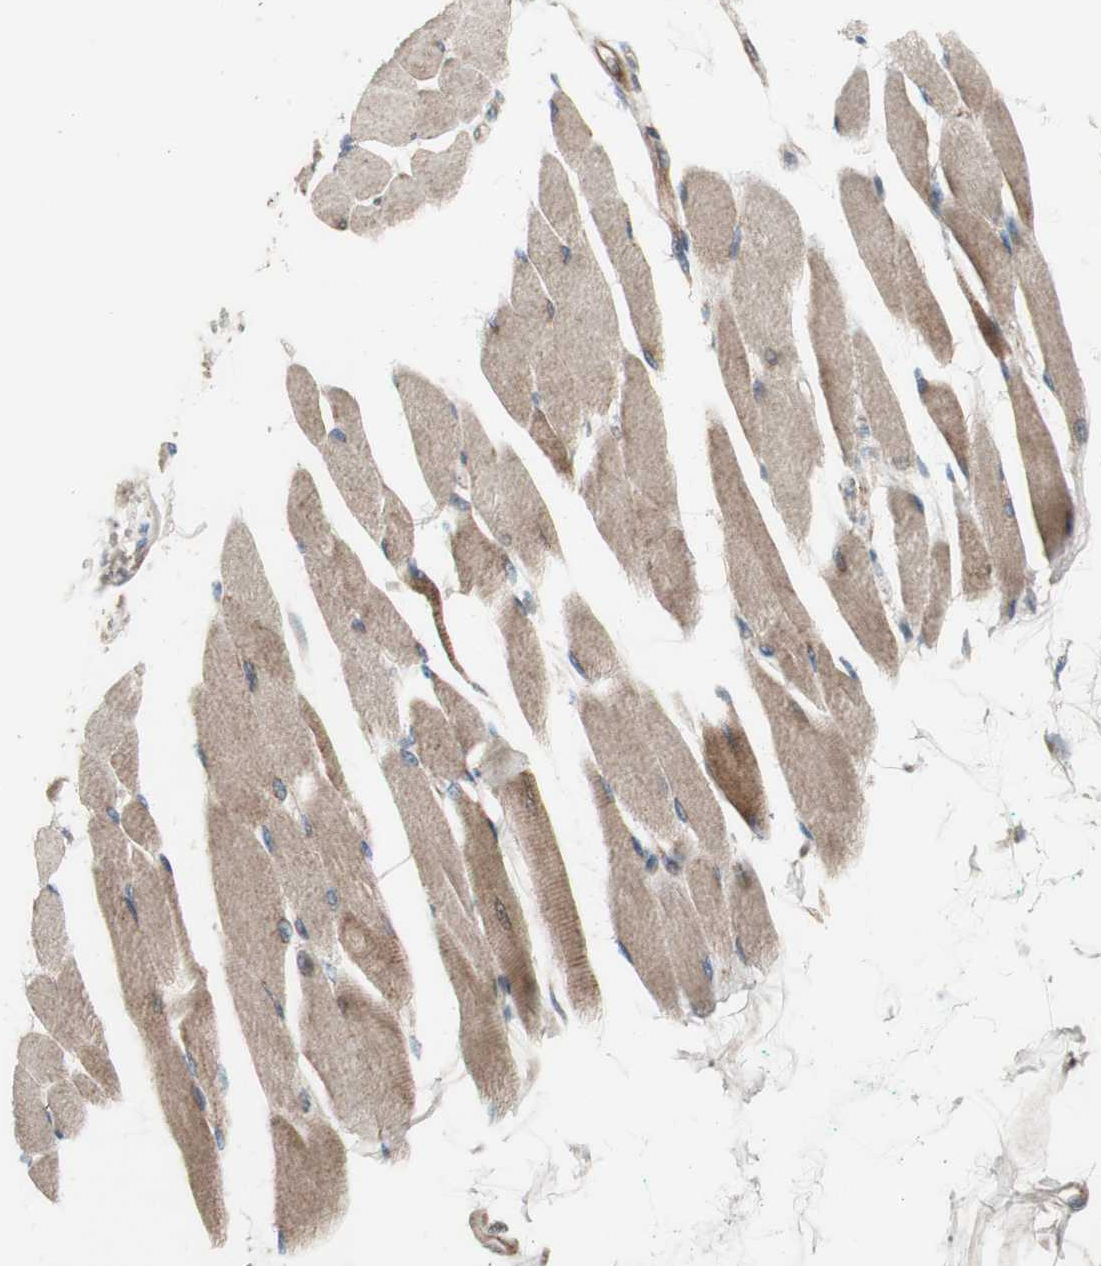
{"staining": {"intensity": "moderate", "quantity": ">75%", "location": "cytoplasmic/membranous"}, "tissue": "skeletal muscle", "cell_type": "Myocytes", "image_type": "normal", "snomed": [{"axis": "morphology", "description": "Normal tissue, NOS"}, {"axis": "topography", "description": "Skeletal muscle"}, {"axis": "topography", "description": "Oral tissue"}, {"axis": "topography", "description": "Peripheral nerve tissue"}], "caption": "Immunohistochemical staining of benign skeletal muscle shows moderate cytoplasmic/membranous protein staining in approximately >75% of myocytes.", "gene": "CCN4", "patient": {"sex": "female", "age": 84}}